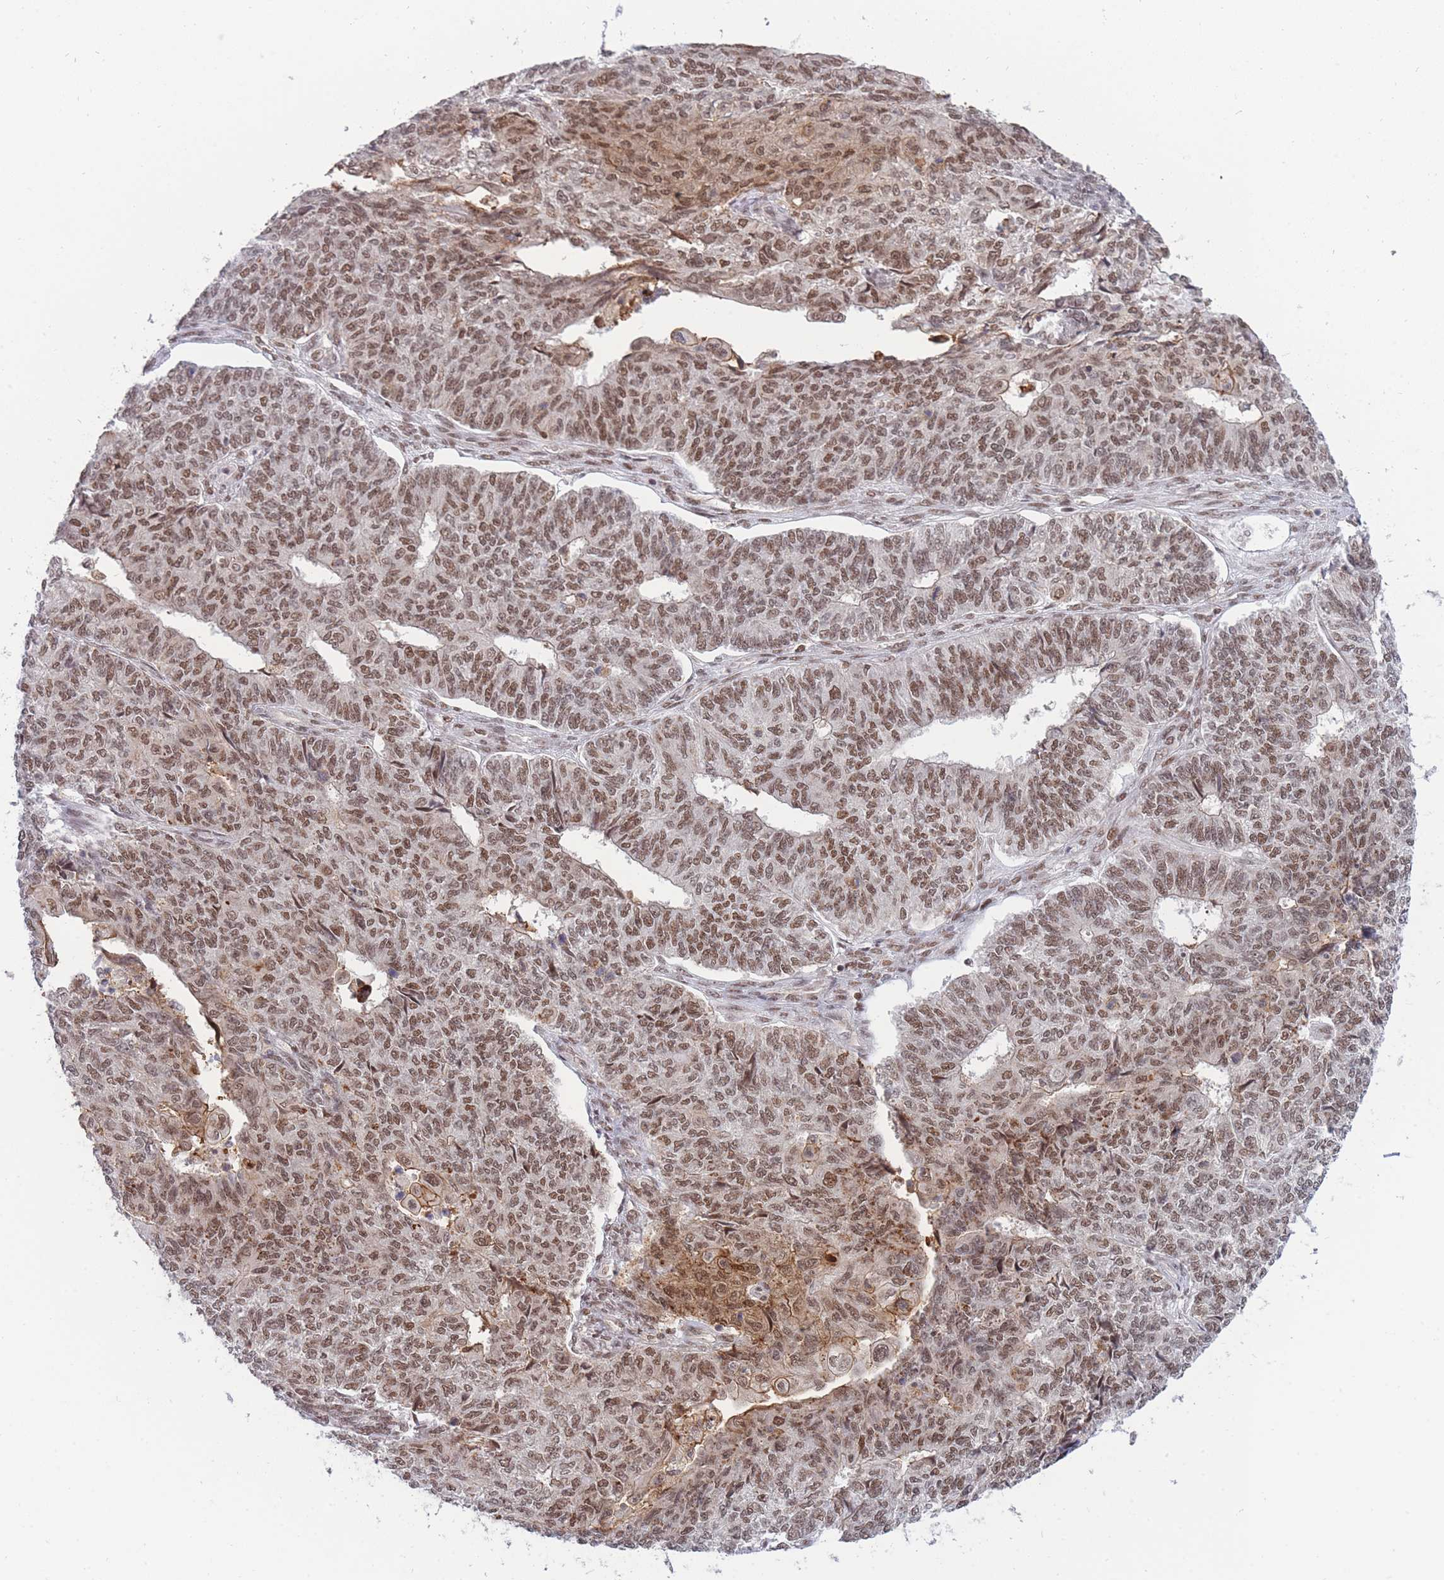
{"staining": {"intensity": "moderate", "quantity": ">75%", "location": "cytoplasmic/membranous,nuclear"}, "tissue": "endometrial cancer", "cell_type": "Tumor cells", "image_type": "cancer", "snomed": [{"axis": "morphology", "description": "Adenocarcinoma, NOS"}, {"axis": "topography", "description": "Endometrium"}], "caption": "Moderate cytoplasmic/membranous and nuclear expression is present in approximately >75% of tumor cells in adenocarcinoma (endometrial). The staining is performed using DAB (3,3'-diaminobenzidine) brown chromogen to label protein expression. The nuclei are counter-stained blue using hematoxylin.", "gene": "BOD1L1", "patient": {"sex": "female", "age": 32}}